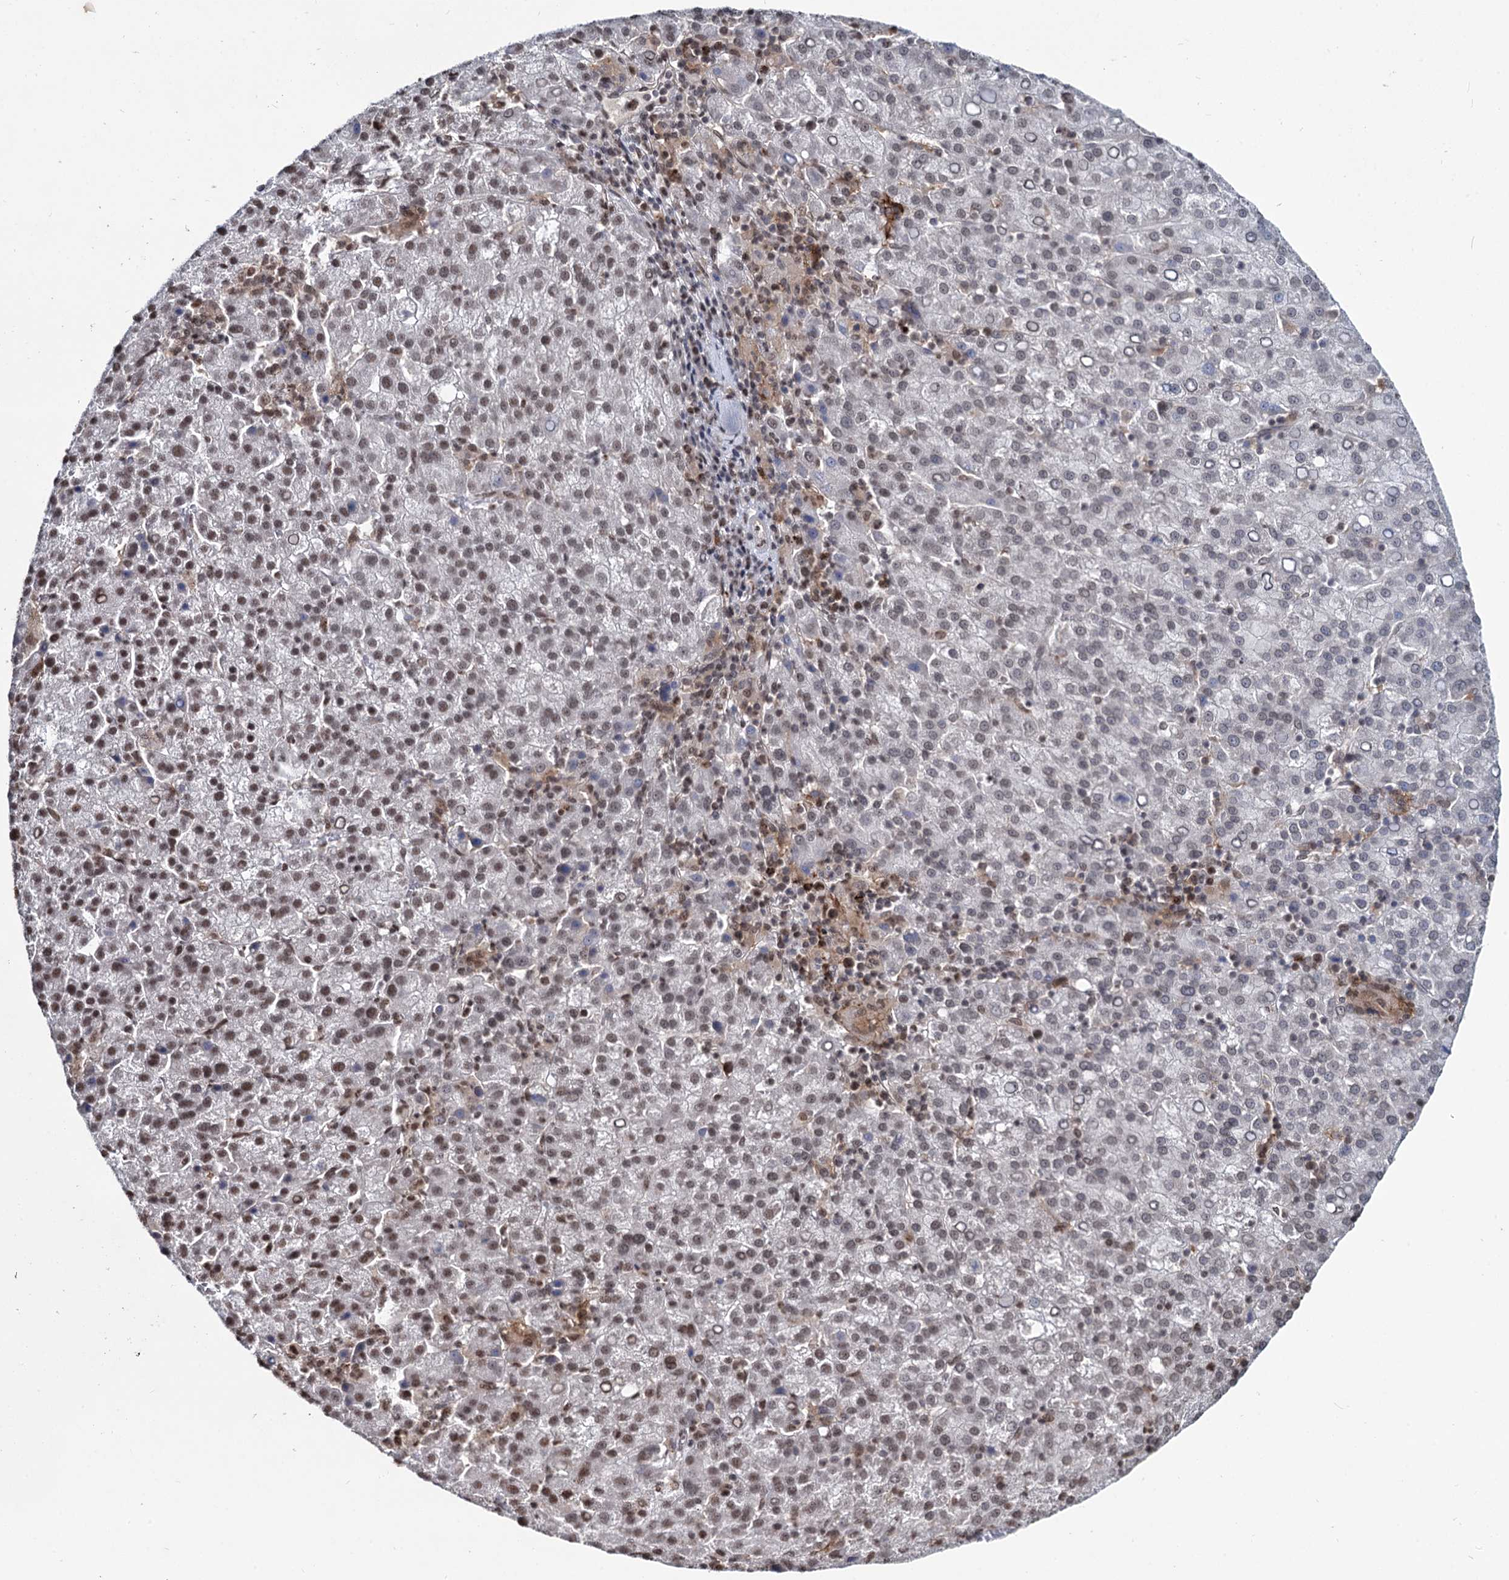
{"staining": {"intensity": "moderate", "quantity": "<25%", "location": "nuclear"}, "tissue": "liver cancer", "cell_type": "Tumor cells", "image_type": "cancer", "snomed": [{"axis": "morphology", "description": "Carcinoma, Hepatocellular, NOS"}, {"axis": "topography", "description": "Liver"}], "caption": "Human hepatocellular carcinoma (liver) stained for a protein (brown) reveals moderate nuclear positive expression in about <25% of tumor cells.", "gene": "RNF6", "patient": {"sex": "female", "age": 58}}